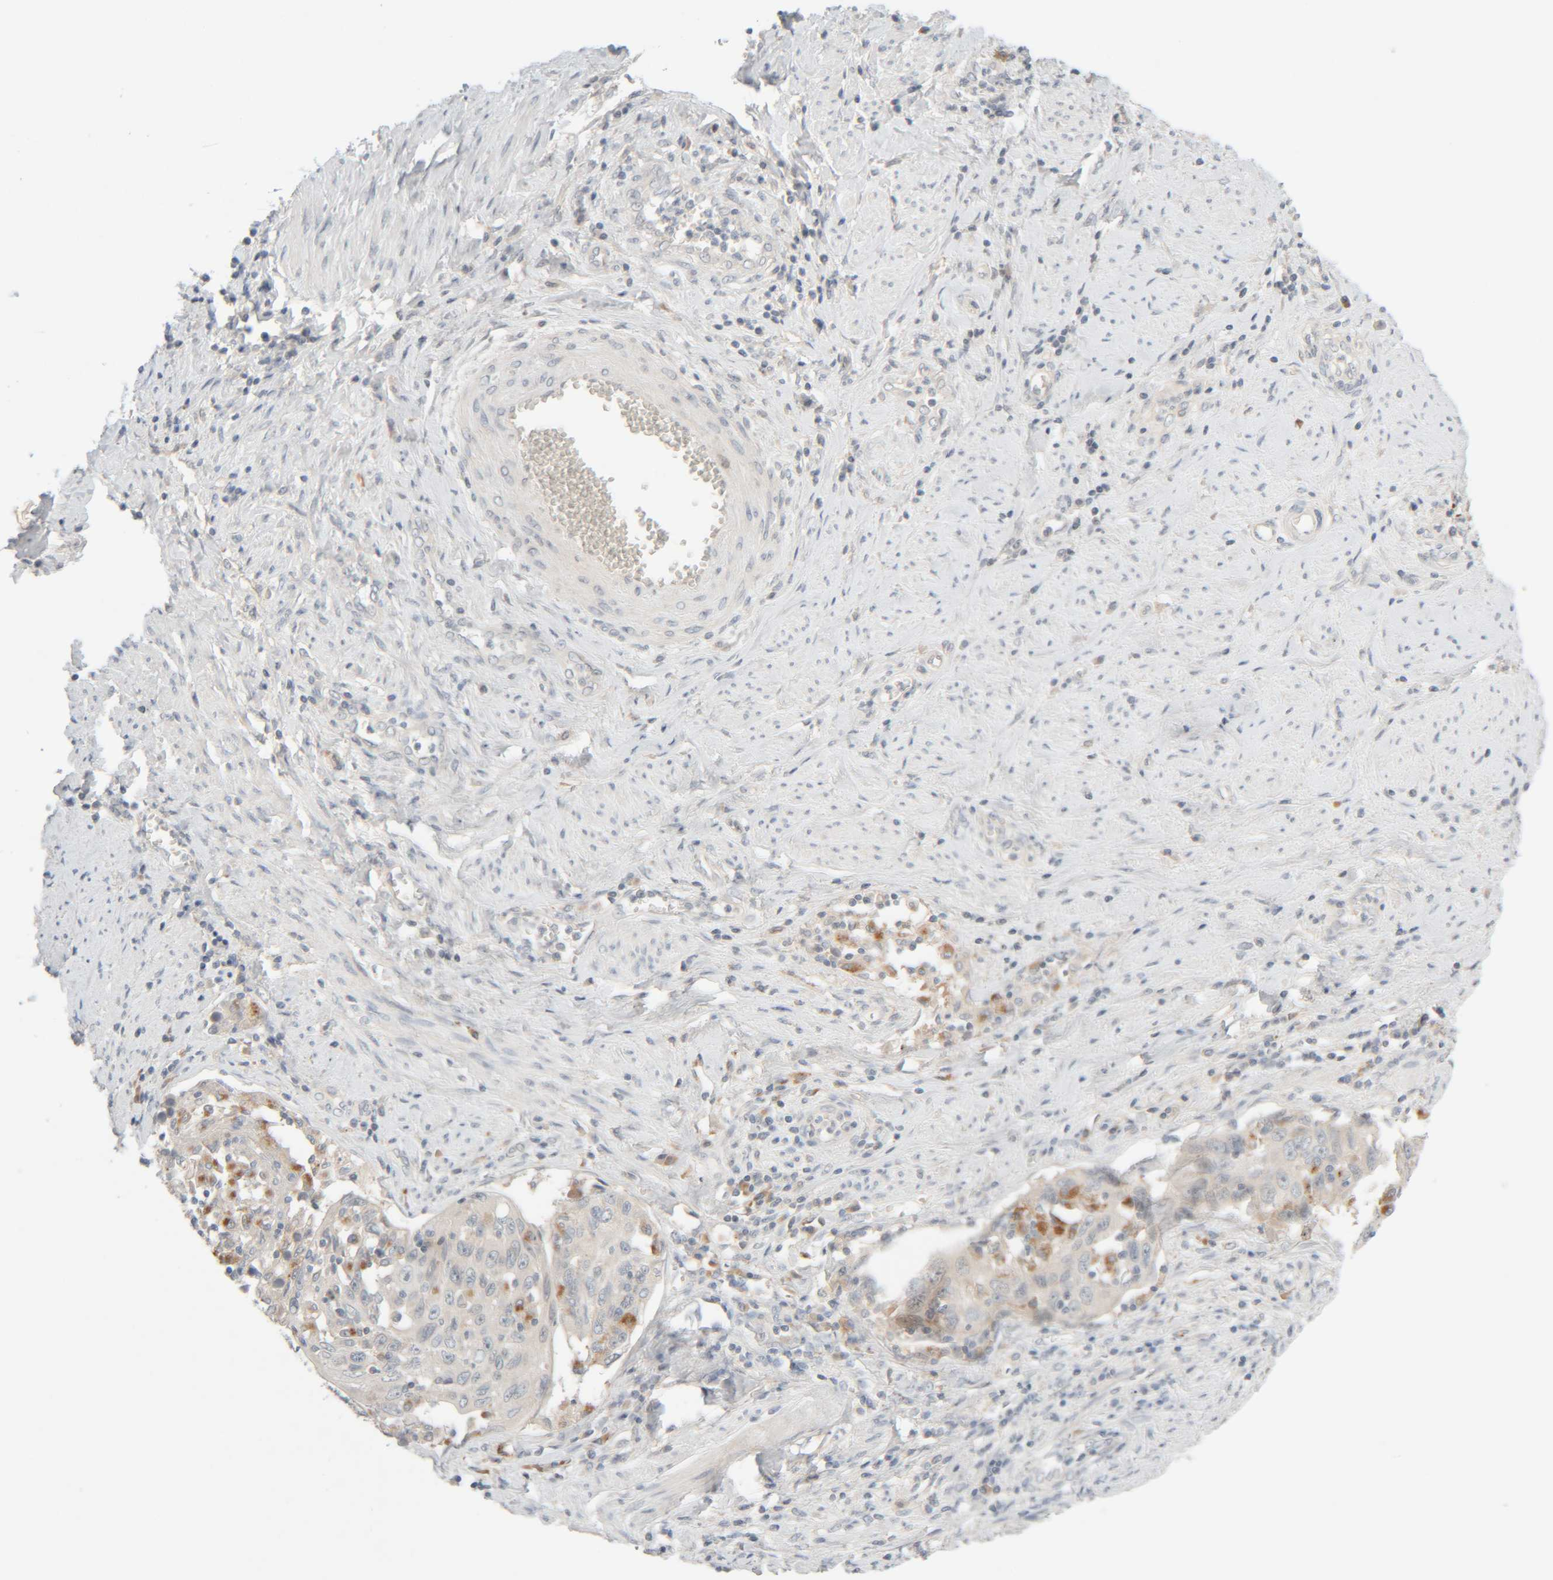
{"staining": {"intensity": "negative", "quantity": "none", "location": "none"}, "tissue": "cervical cancer", "cell_type": "Tumor cells", "image_type": "cancer", "snomed": [{"axis": "morphology", "description": "Squamous cell carcinoma, NOS"}, {"axis": "topography", "description": "Cervix"}], "caption": "DAB immunohistochemical staining of human cervical cancer (squamous cell carcinoma) reveals no significant positivity in tumor cells.", "gene": "CHKA", "patient": {"sex": "female", "age": 53}}